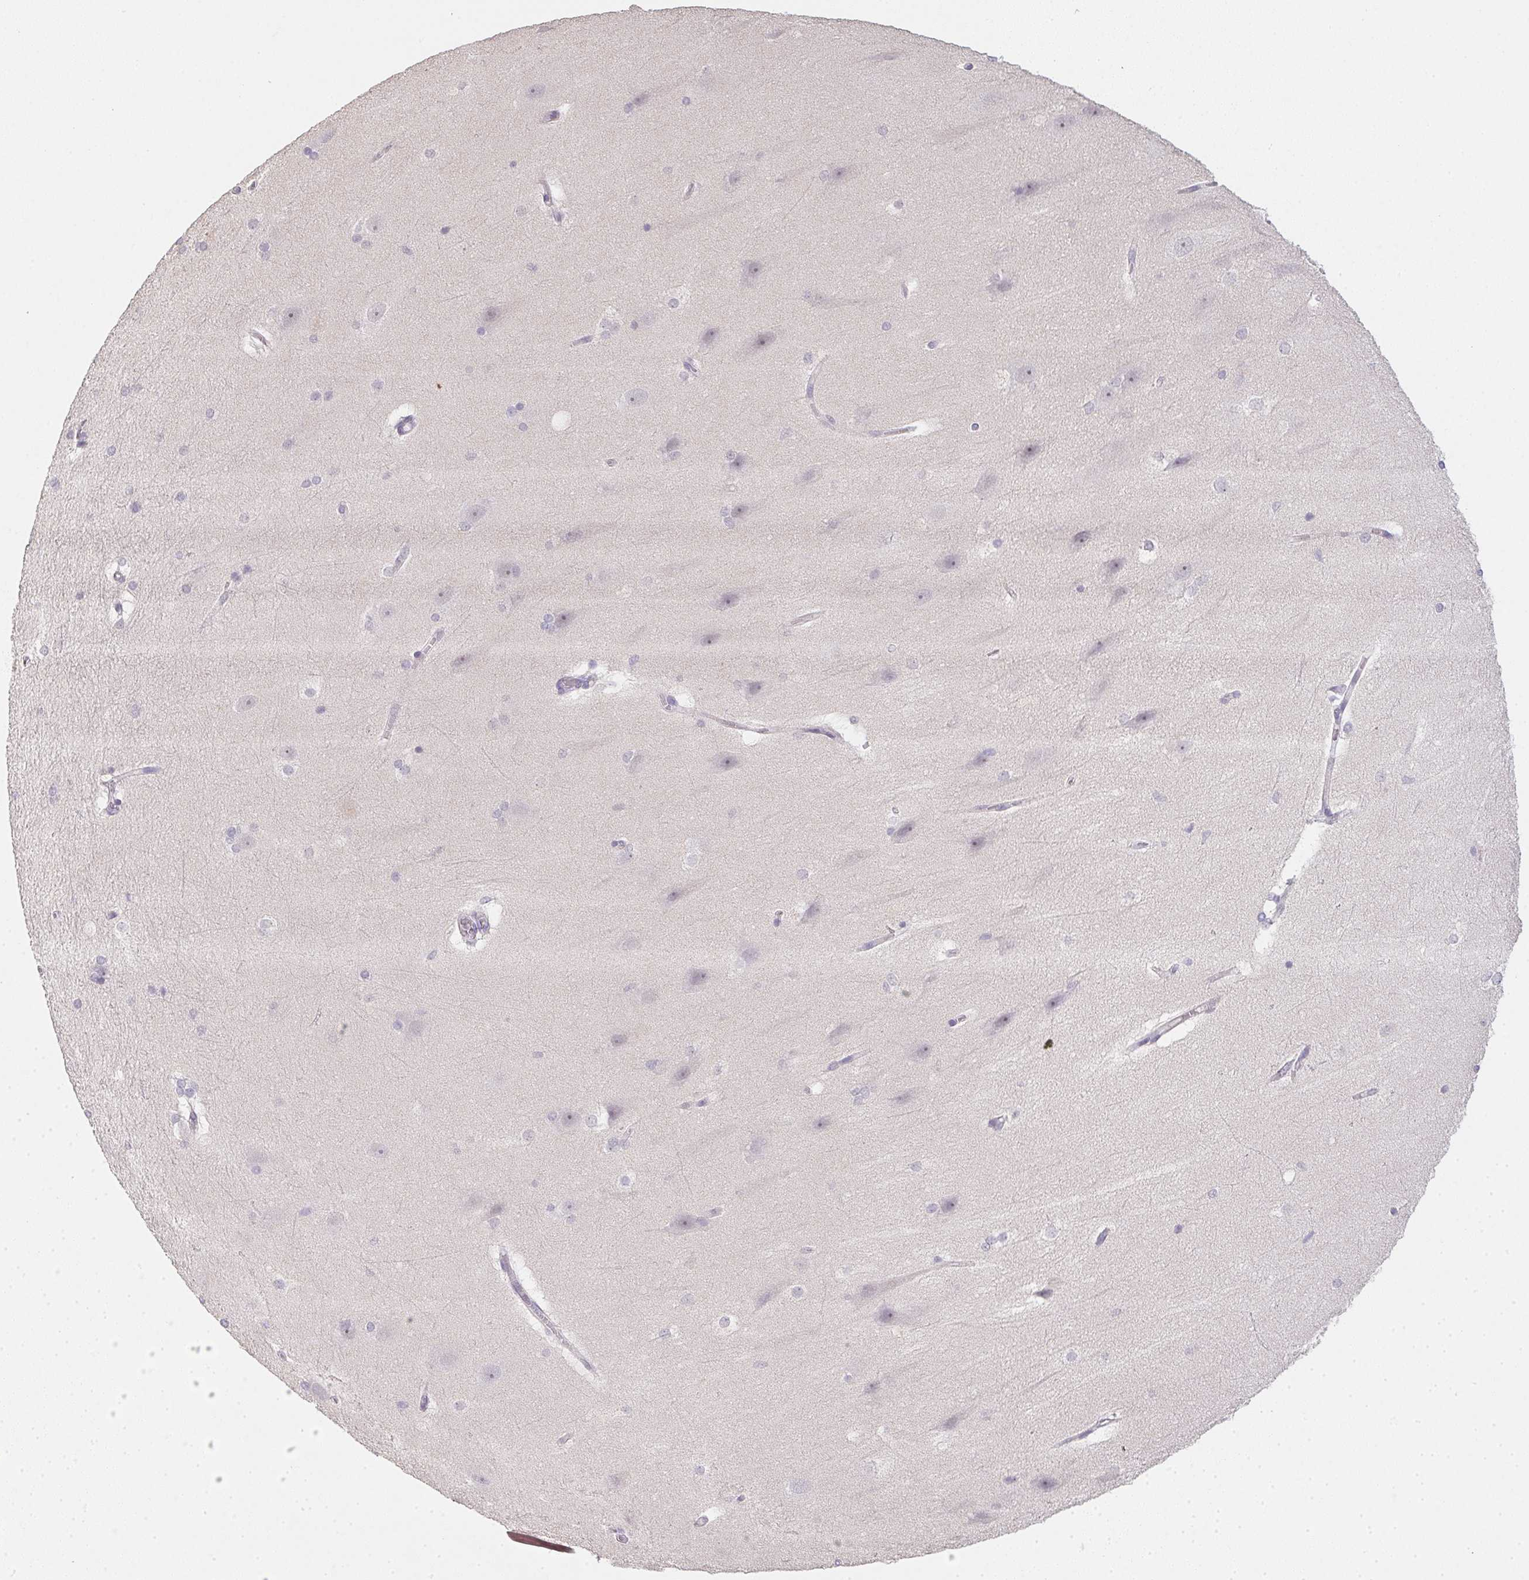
{"staining": {"intensity": "negative", "quantity": "none", "location": "none"}, "tissue": "hippocampus", "cell_type": "Glial cells", "image_type": "normal", "snomed": [{"axis": "morphology", "description": "Normal tissue, NOS"}, {"axis": "topography", "description": "Cerebral cortex"}, {"axis": "topography", "description": "Hippocampus"}], "caption": "High power microscopy photomicrograph of an IHC micrograph of unremarkable hippocampus, revealing no significant positivity in glial cells.", "gene": "ZBBX", "patient": {"sex": "female", "age": 19}}